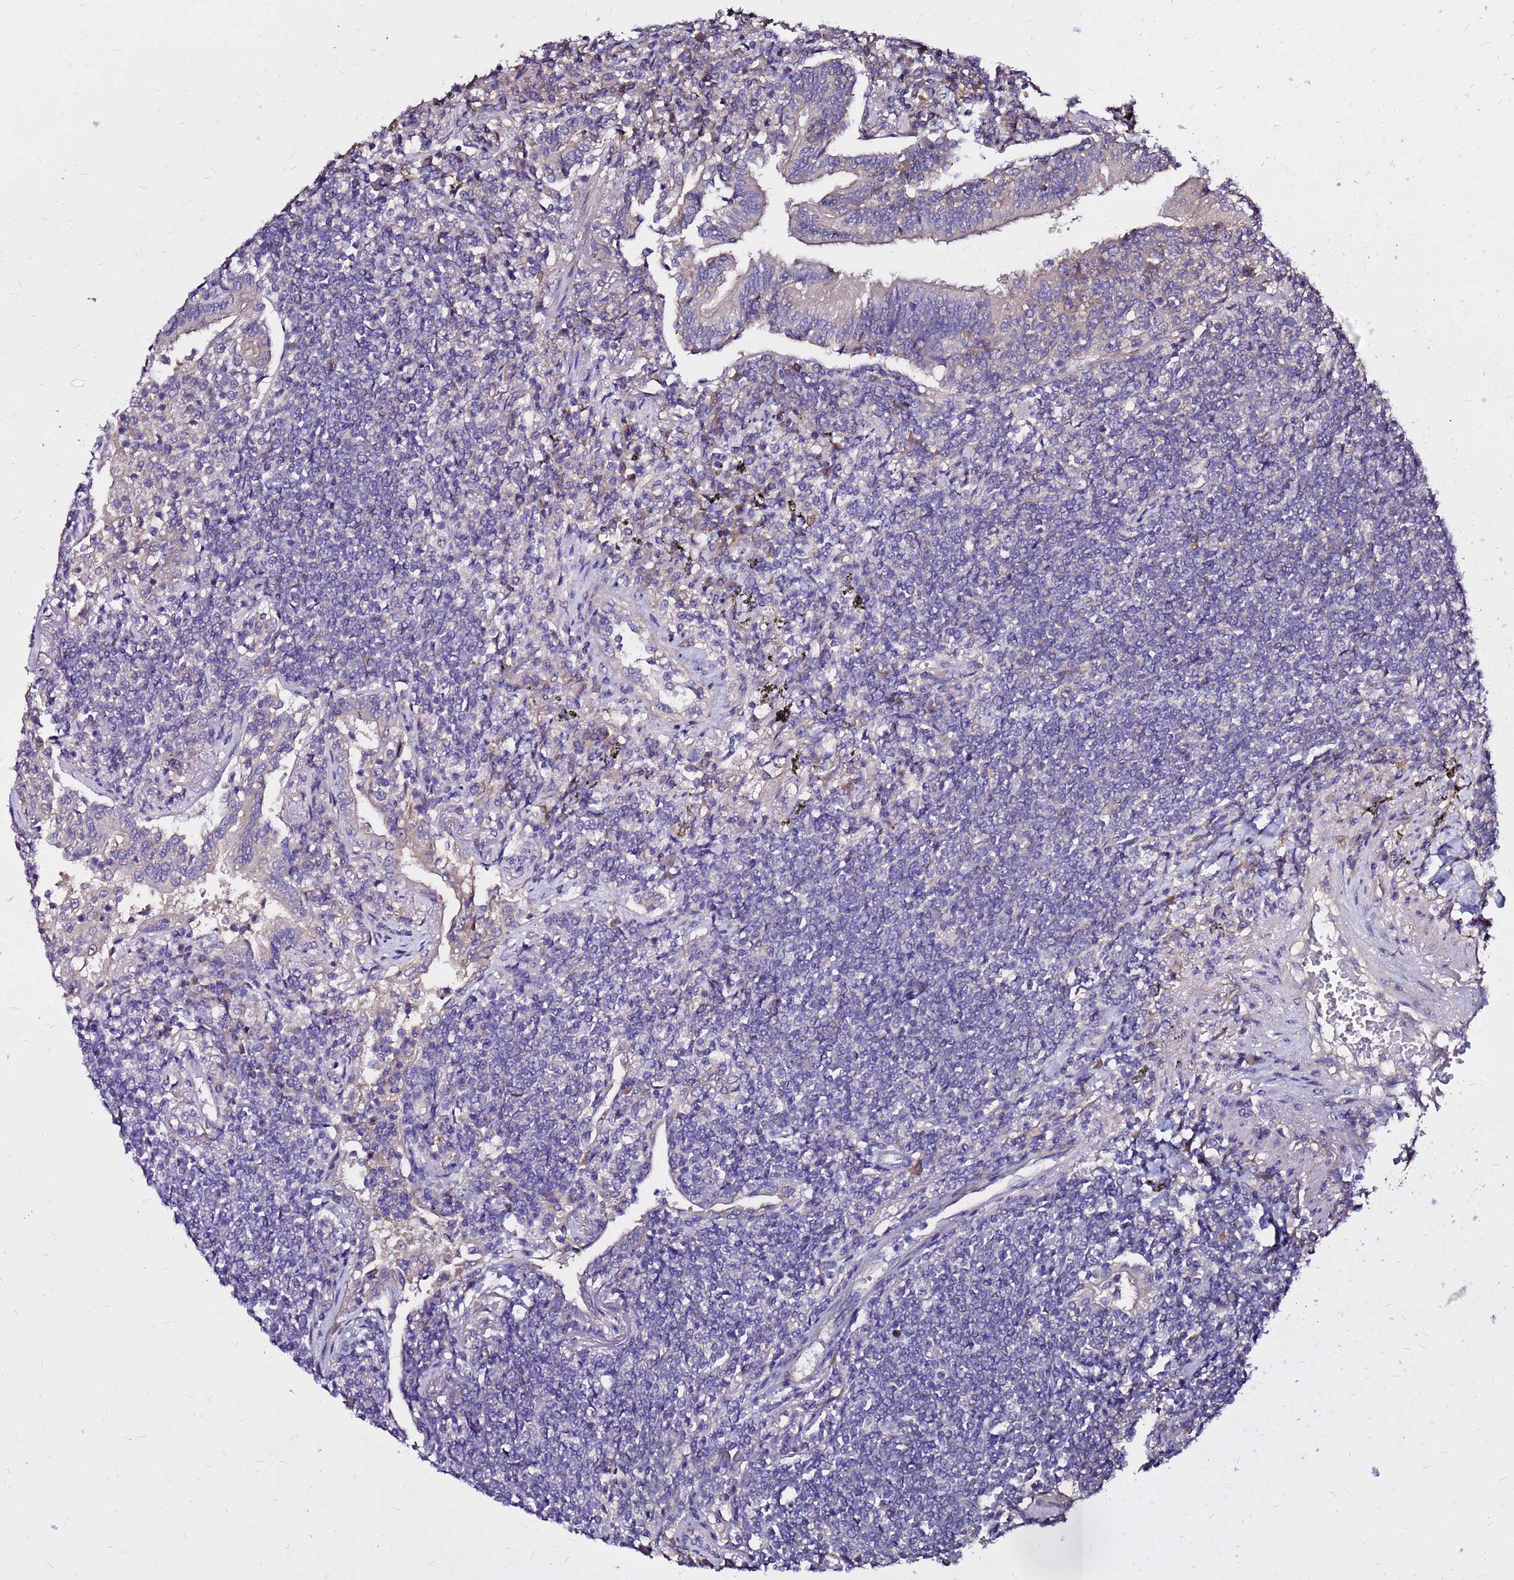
{"staining": {"intensity": "negative", "quantity": "none", "location": "none"}, "tissue": "lymphoma", "cell_type": "Tumor cells", "image_type": "cancer", "snomed": [{"axis": "morphology", "description": "Malignant lymphoma, non-Hodgkin's type, Low grade"}, {"axis": "topography", "description": "Lung"}], "caption": "DAB (3,3'-diaminobenzidine) immunohistochemical staining of human lymphoma demonstrates no significant staining in tumor cells.", "gene": "ARHGEF5", "patient": {"sex": "female", "age": 71}}